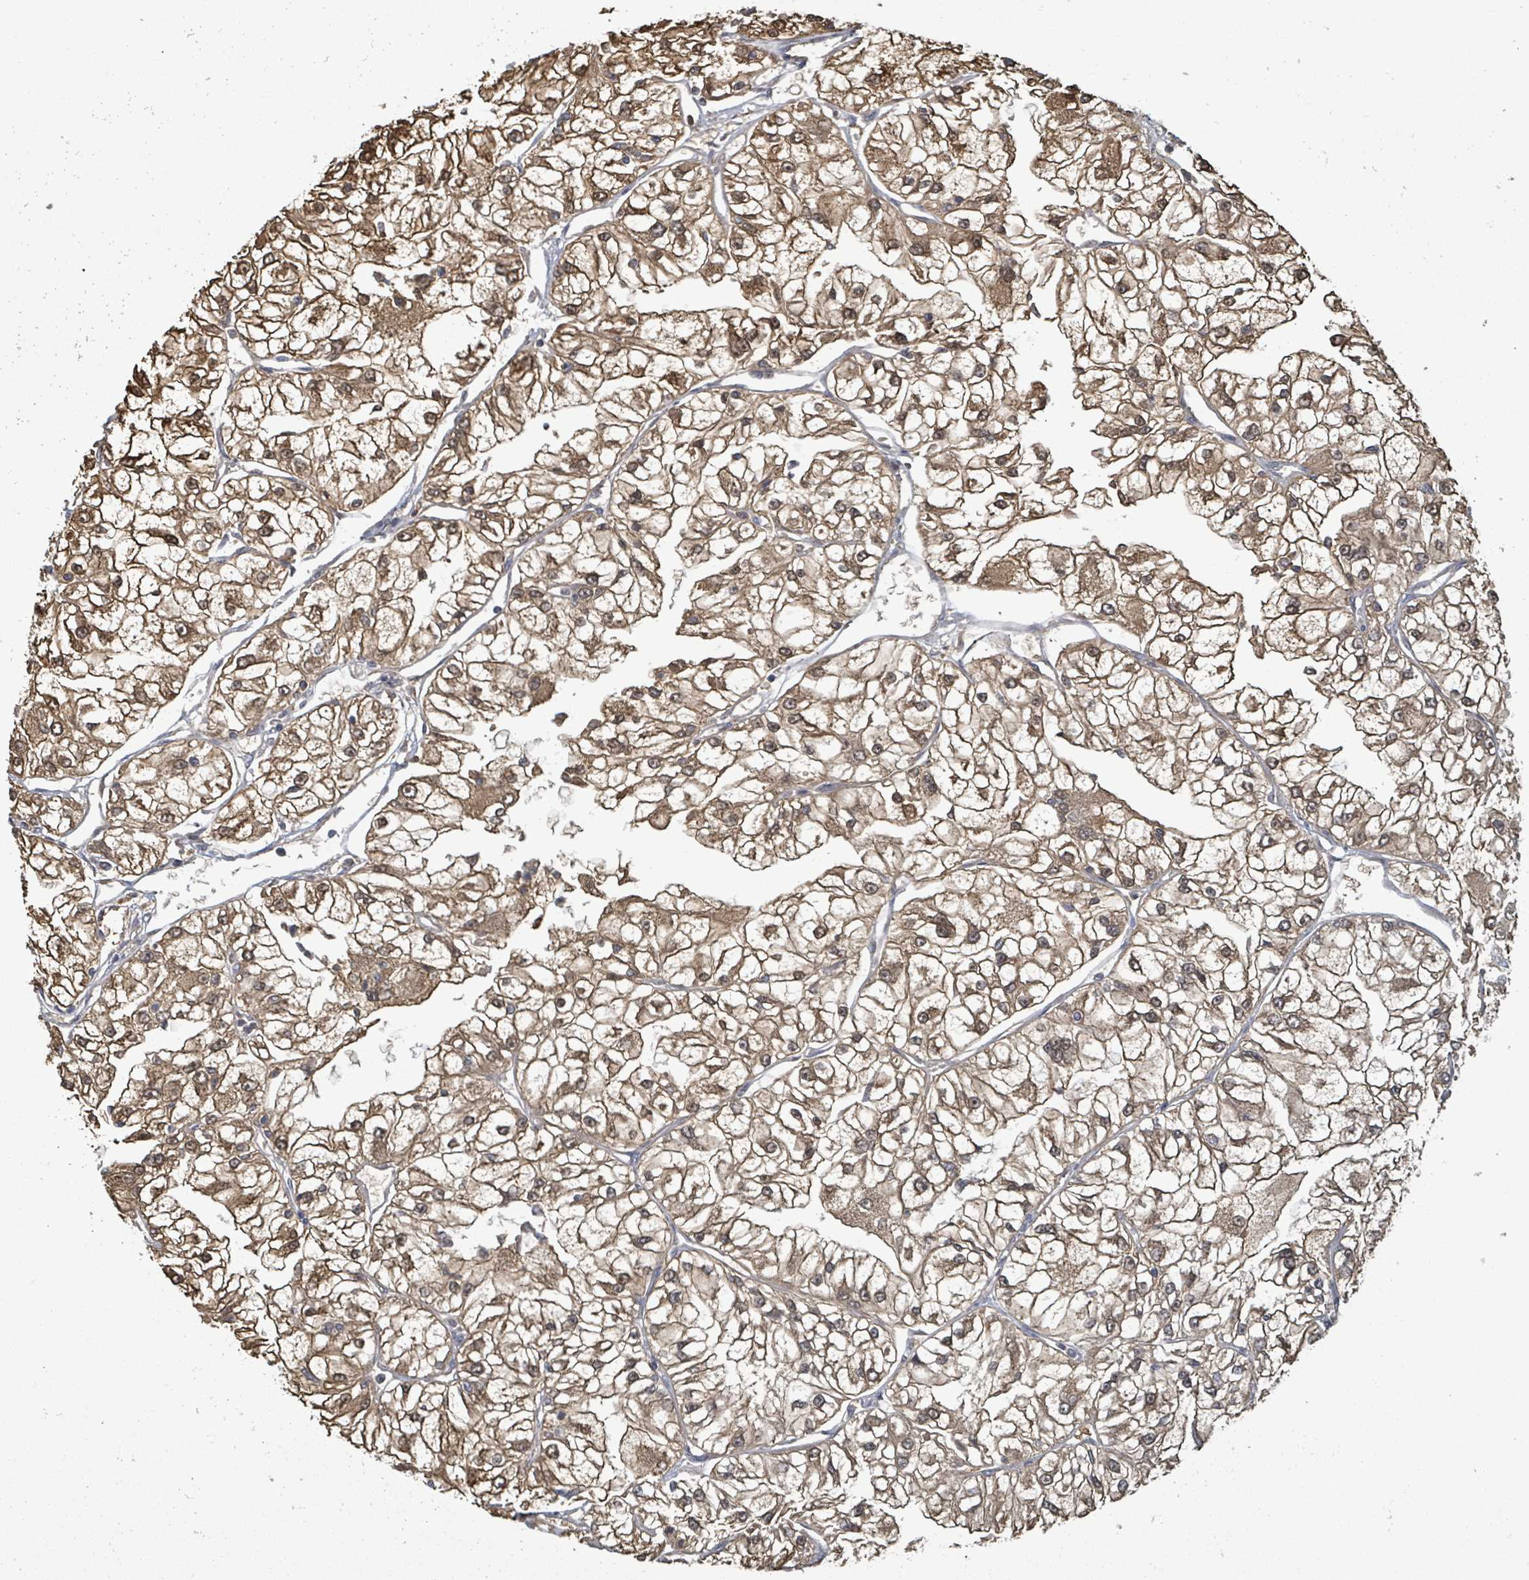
{"staining": {"intensity": "moderate", "quantity": ">75%", "location": "cytoplasmic/membranous,nuclear"}, "tissue": "renal cancer", "cell_type": "Tumor cells", "image_type": "cancer", "snomed": [{"axis": "morphology", "description": "Adenocarcinoma, NOS"}, {"axis": "topography", "description": "Kidney"}], "caption": "The micrograph displays staining of renal cancer, revealing moderate cytoplasmic/membranous and nuclear protein staining (brown color) within tumor cells. Immunohistochemistry (ihc) stains the protein in brown and the nuclei are stained blue.", "gene": "MAP3K6", "patient": {"sex": "female", "age": 72}}